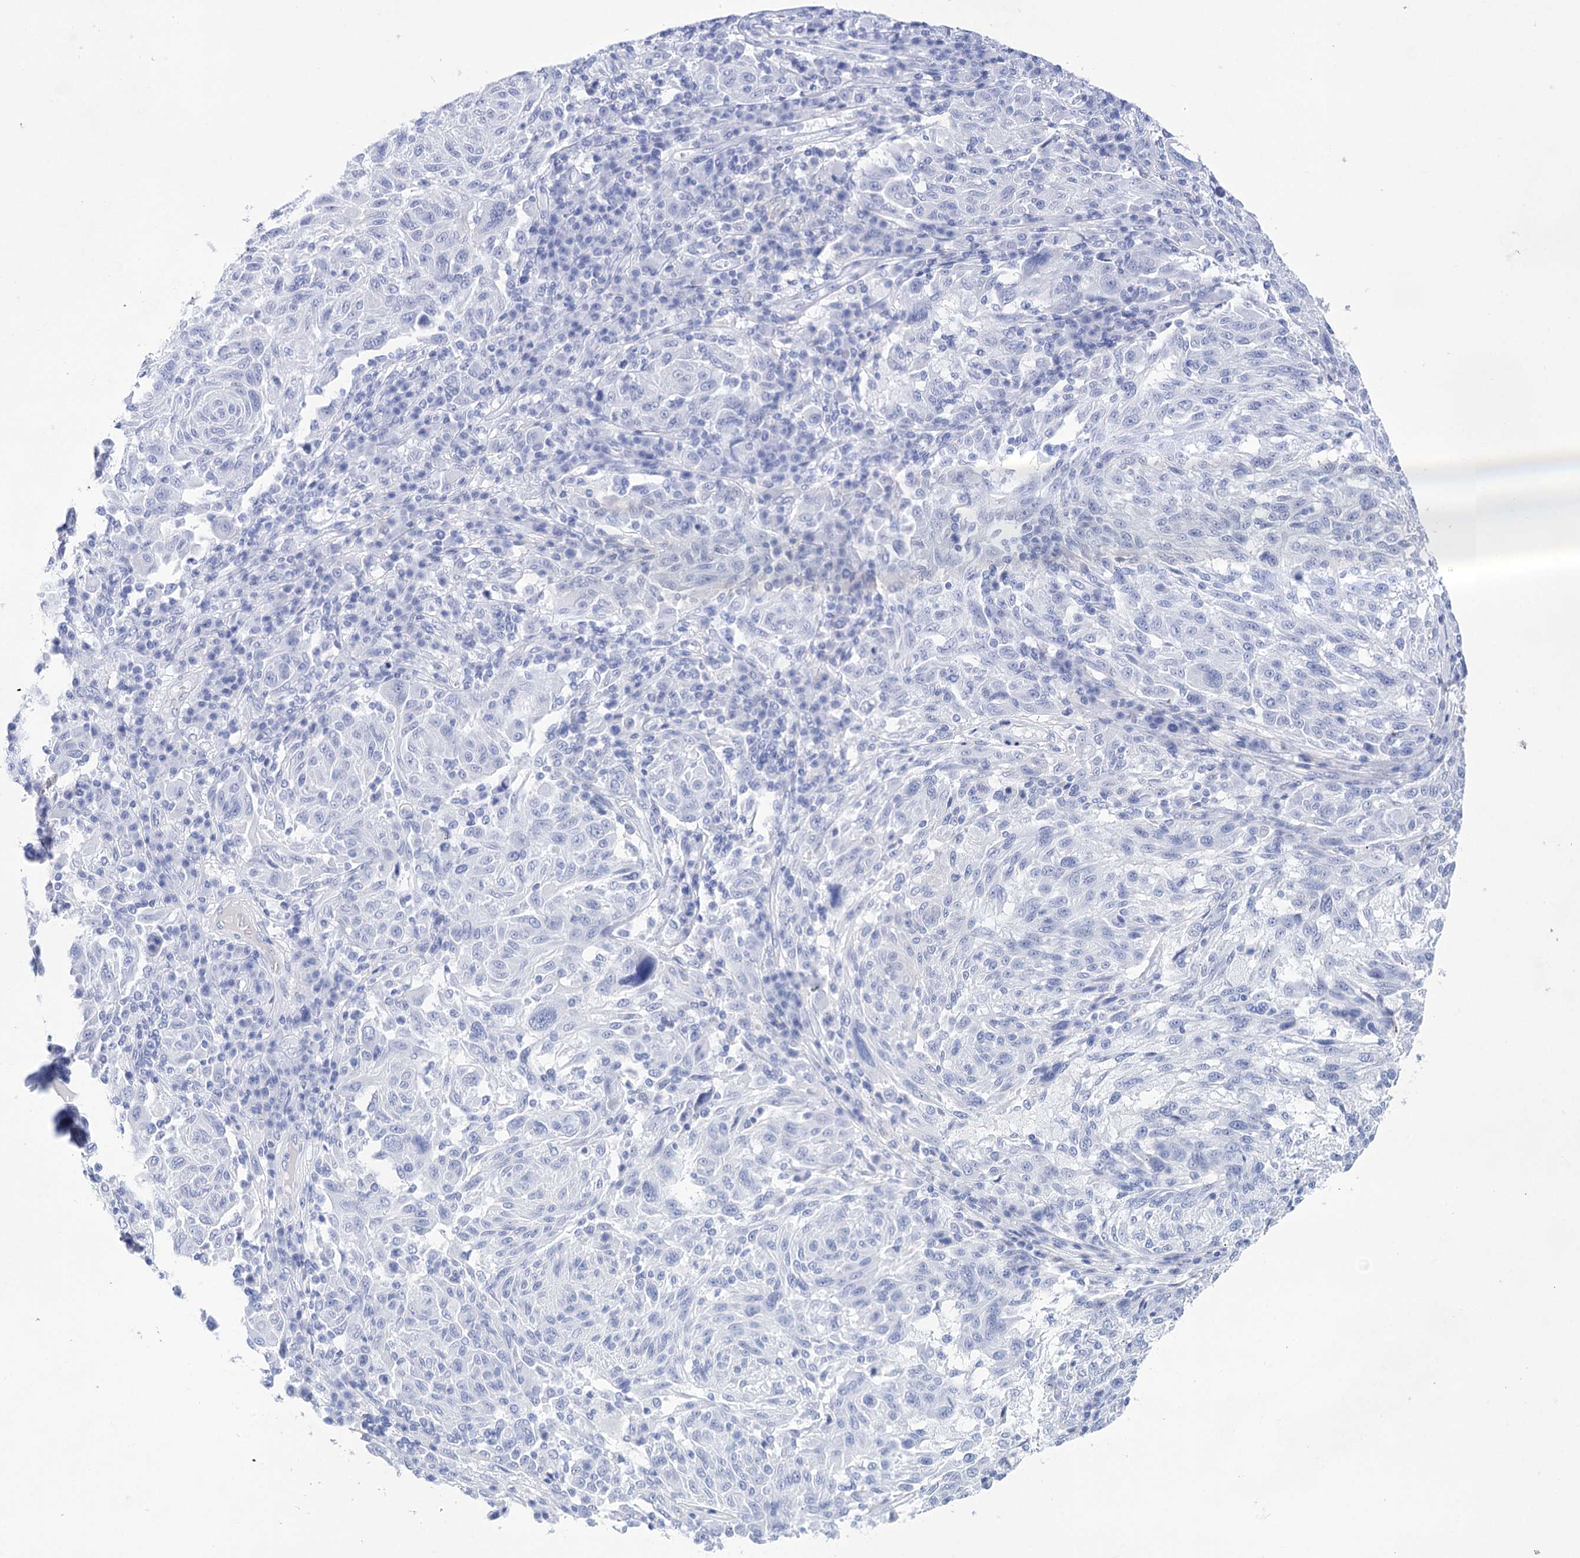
{"staining": {"intensity": "negative", "quantity": "none", "location": "none"}, "tissue": "melanoma", "cell_type": "Tumor cells", "image_type": "cancer", "snomed": [{"axis": "morphology", "description": "Malignant melanoma, NOS"}, {"axis": "topography", "description": "Skin"}], "caption": "Human malignant melanoma stained for a protein using immunohistochemistry (IHC) displays no expression in tumor cells.", "gene": "LALBA", "patient": {"sex": "male", "age": 53}}